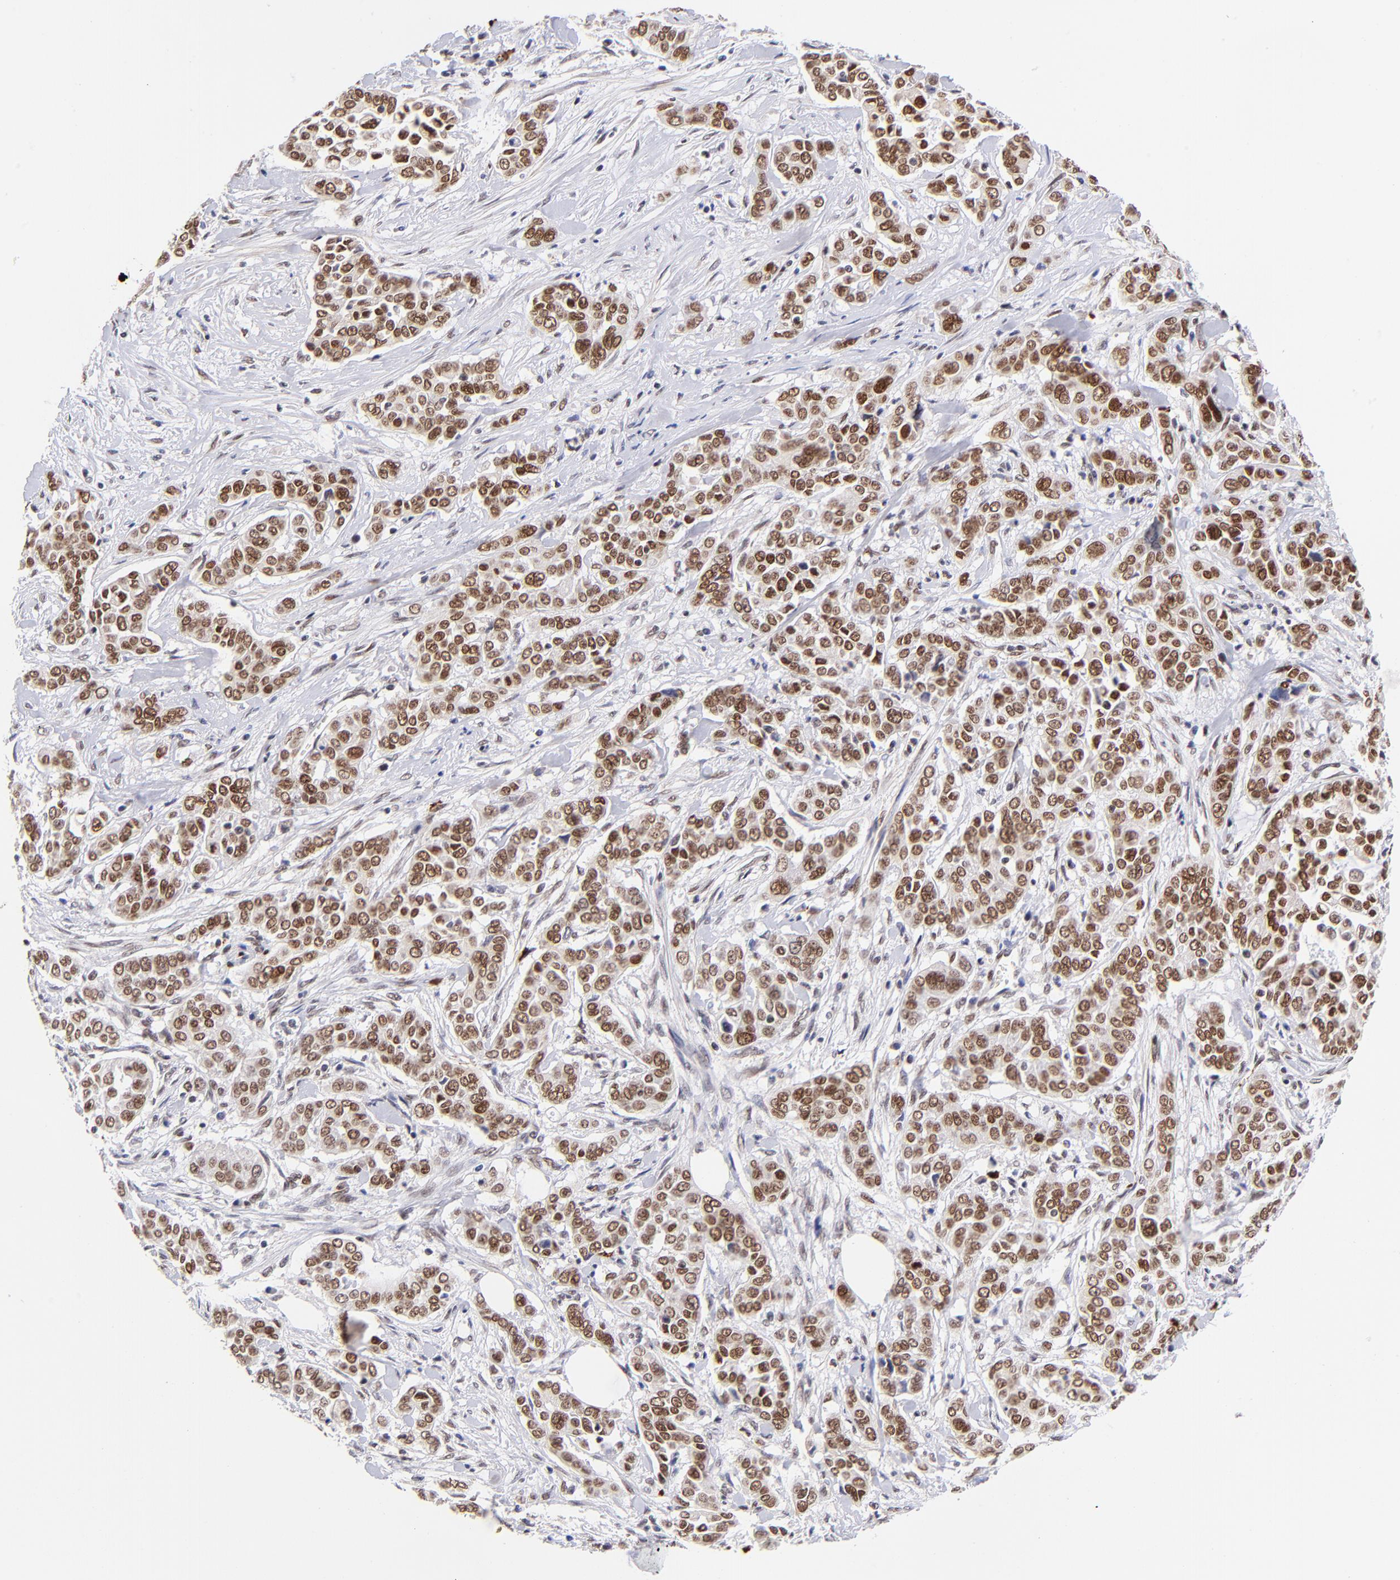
{"staining": {"intensity": "moderate", "quantity": ">75%", "location": "nuclear"}, "tissue": "pancreatic cancer", "cell_type": "Tumor cells", "image_type": "cancer", "snomed": [{"axis": "morphology", "description": "Adenocarcinoma, NOS"}, {"axis": "topography", "description": "Pancreas"}], "caption": "High-magnification brightfield microscopy of pancreatic cancer stained with DAB (brown) and counterstained with hematoxylin (blue). tumor cells exhibit moderate nuclear positivity is identified in approximately>75% of cells. The protein of interest is shown in brown color, while the nuclei are stained blue.", "gene": "MIDEAS", "patient": {"sex": "female", "age": 52}}